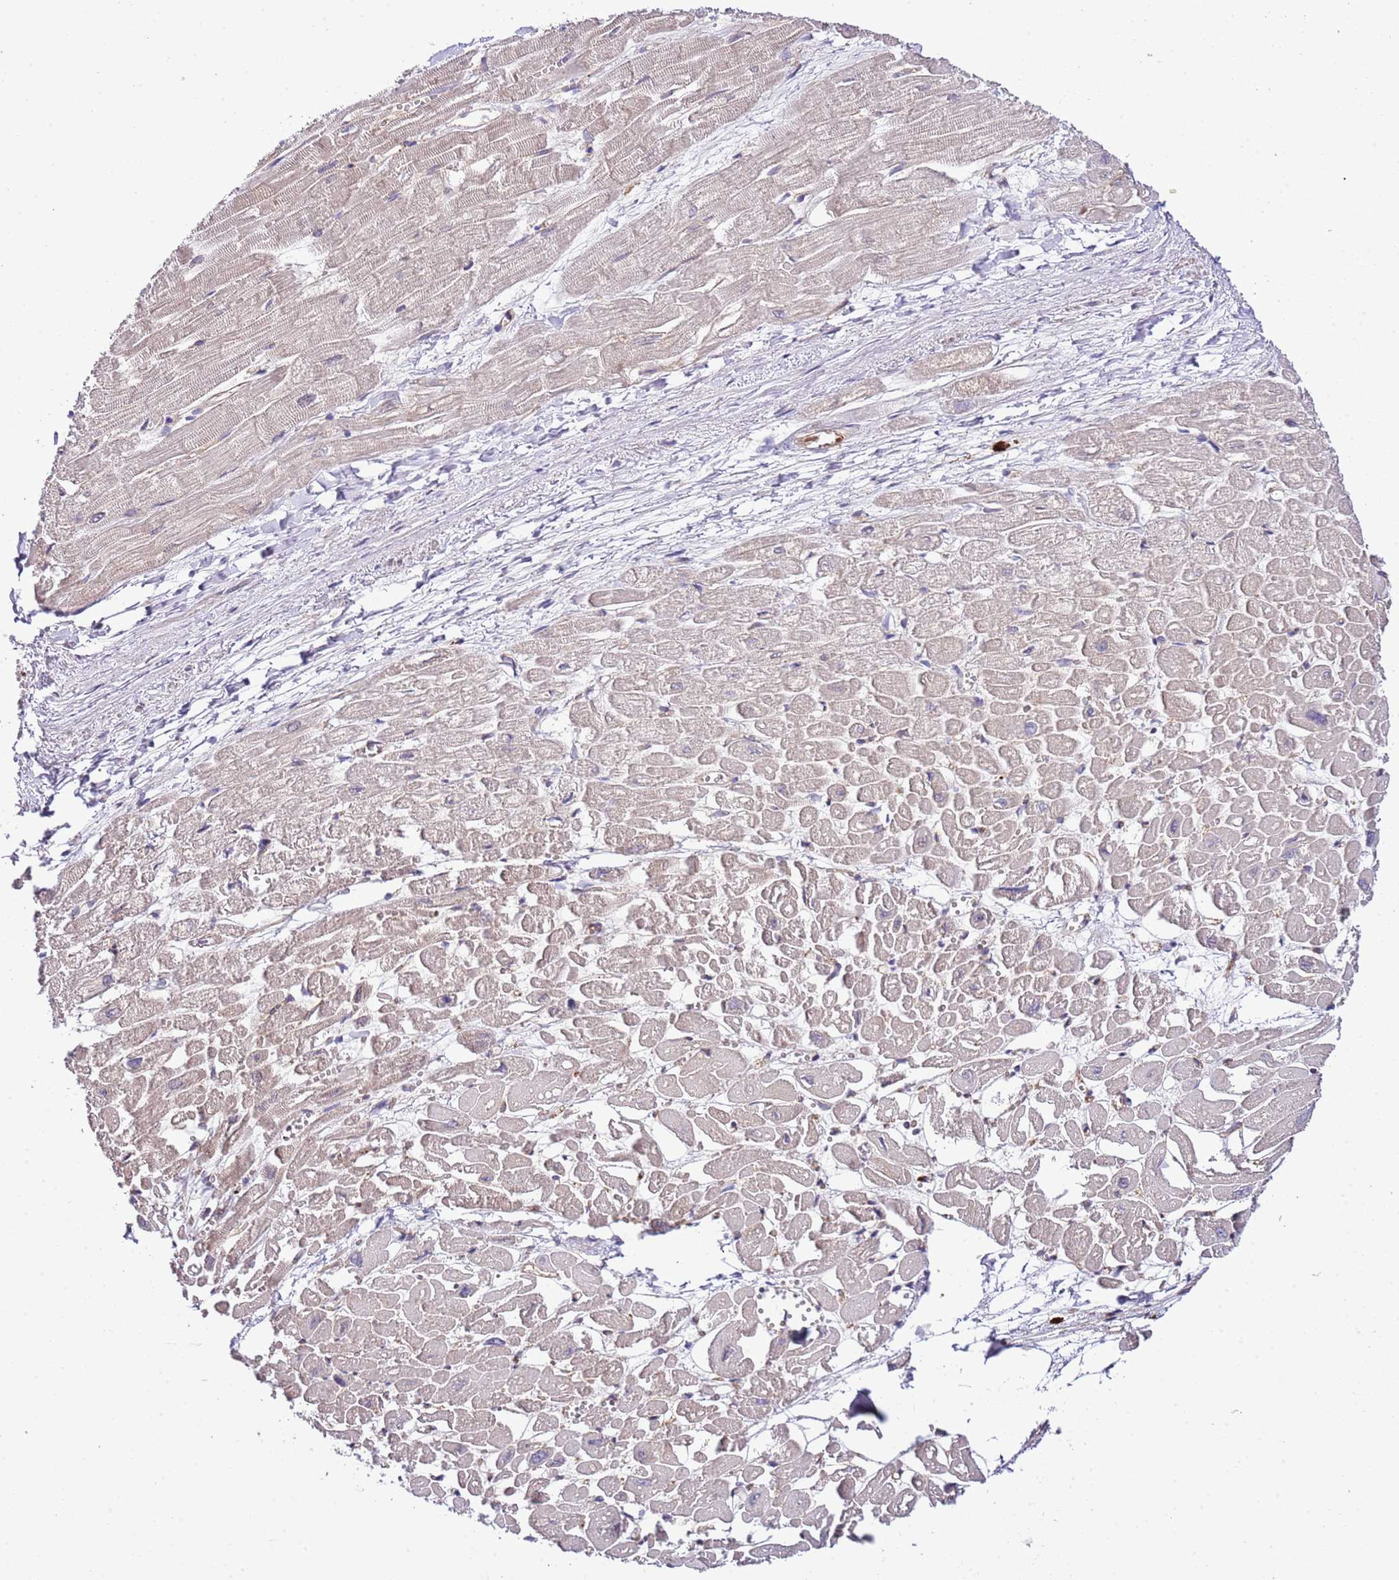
{"staining": {"intensity": "moderate", "quantity": "25%-75%", "location": "cytoplasmic/membranous"}, "tissue": "heart muscle", "cell_type": "Cardiomyocytes", "image_type": "normal", "snomed": [{"axis": "morphology", "description": "Normal tissue, NOS"}, {"axis": "topography", "description": "Heart"}], "caption": "Brown immunohistochemical staining in normal heart muscle exhibits moderate cytoplasmic/membranous staining in approximately 25%-75% of cardiomyocytes. (IHC, brightfield microscopy, high magnification).", "gene": "DONSON", "patient": {"sex": "male", "age": 54}}